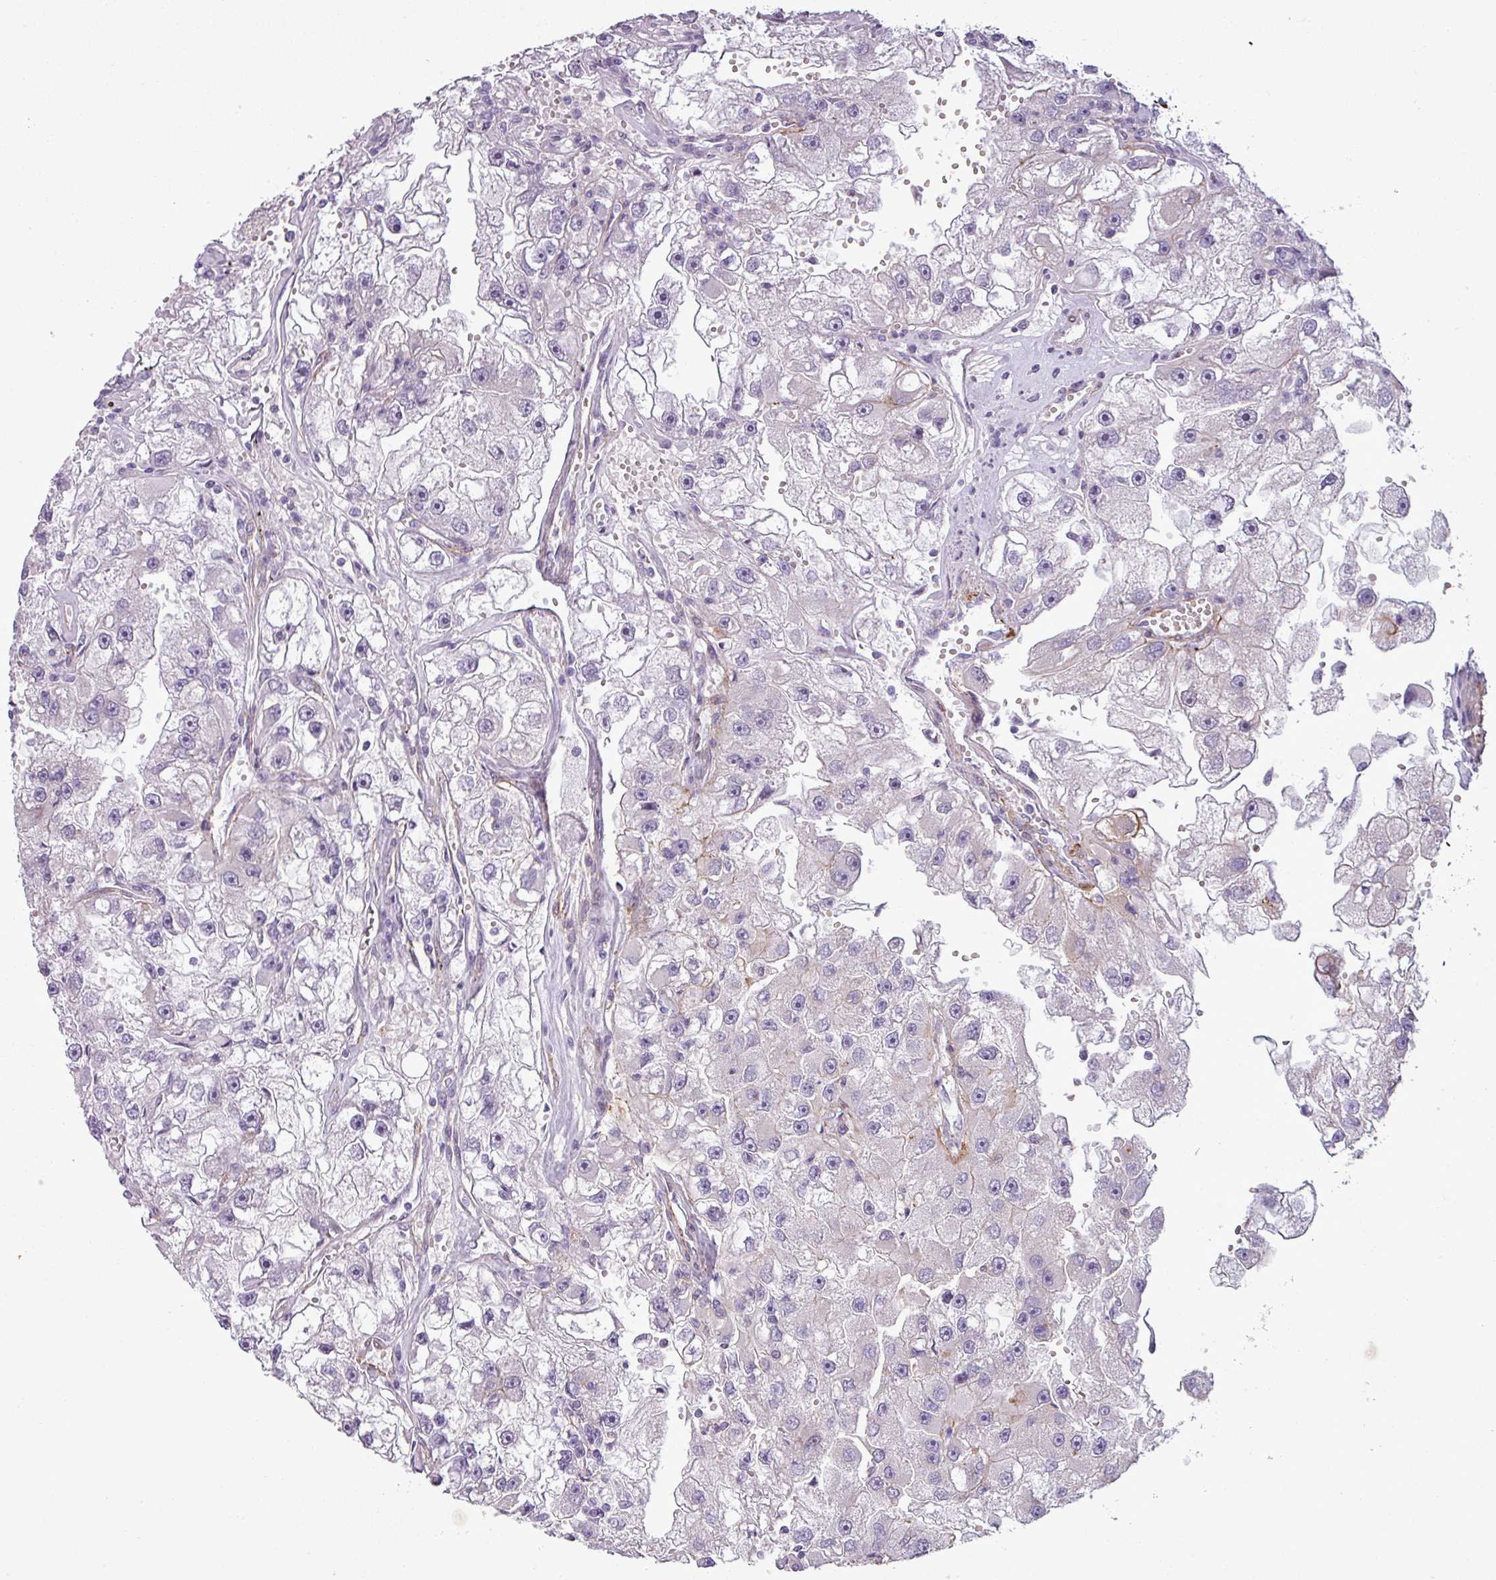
{"staining": {"intensity": "negative", "quantity": "none", "location": "none"}, "tissue": "renal cancer", "cell_type": "Tumor cells", "image_type": "cancer", "snomed": [{"axis": "morphology", "description": "Adenocarcinoma, NOS"}, {"axis": "topography", "description": "Kidney"}], "caption": "IHC of human renal cancer (adenocarcinoma) shows no positivity in tumor cells.", "gene": "ATP10A", "patient": {"sex": "male", "age": 63}}